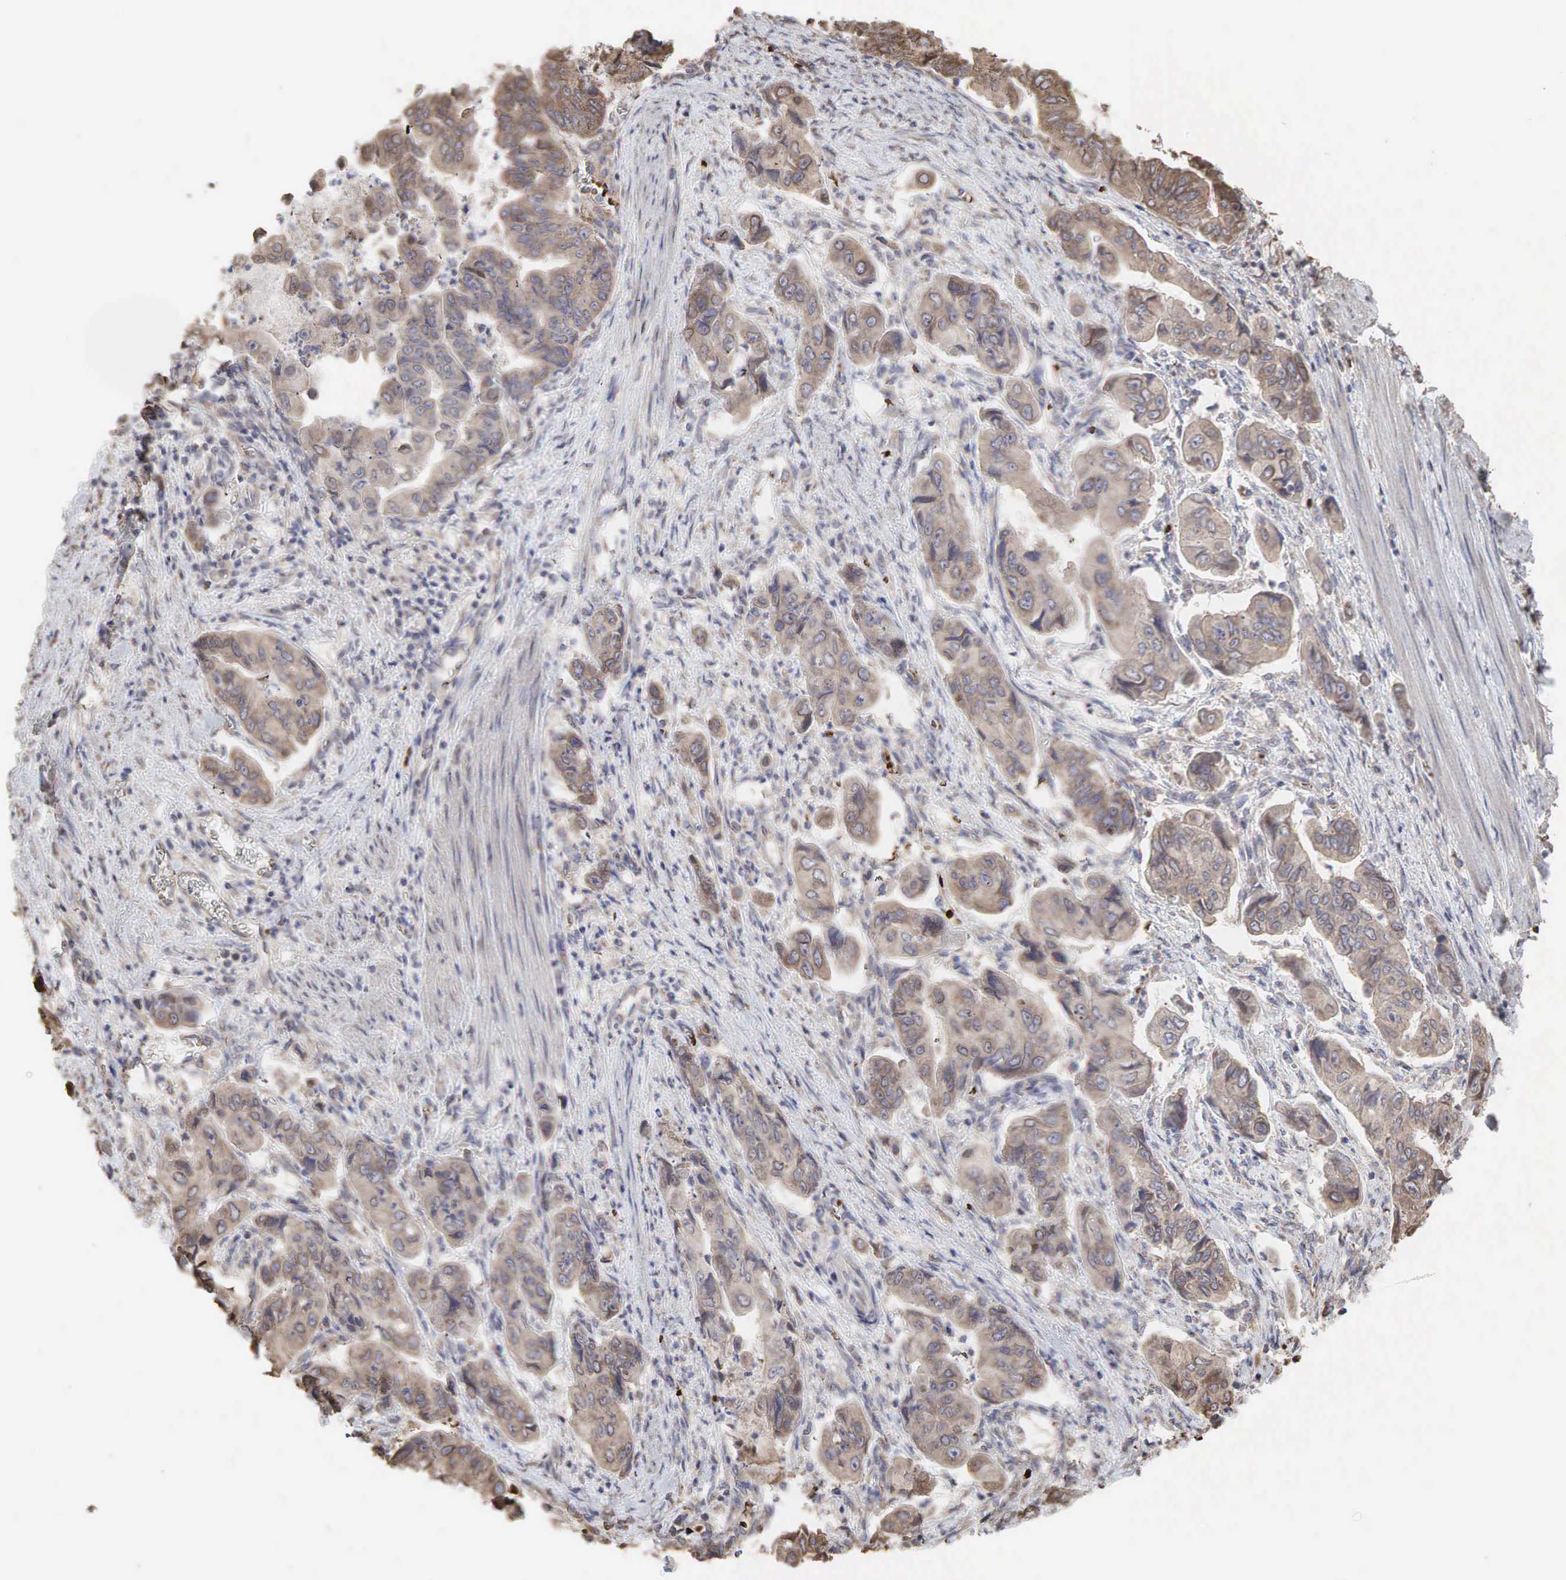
{"staining": {"intensity": "weak", "quantity": "25%-75%", "location": "cytoplasmic/membranous"}, "tissue": "stomach cancer", "cell_type": "Tumor cells", "image_type": "cancer", "snomed": [{"axis": "morphology", "description": "Adenocarcinoma, NOS"}, {"axis": "topography", "description": "Stomach, upper"}], "caption": "A photomicrograph showing weak cytoplasmic/membranous staining in about 25%-75% of tumor cells in stomach cancer, as visualized by brown immunohistochemical staining.", "gene": "PABPC5", "patient": {"sex": "male", "age": 80}}